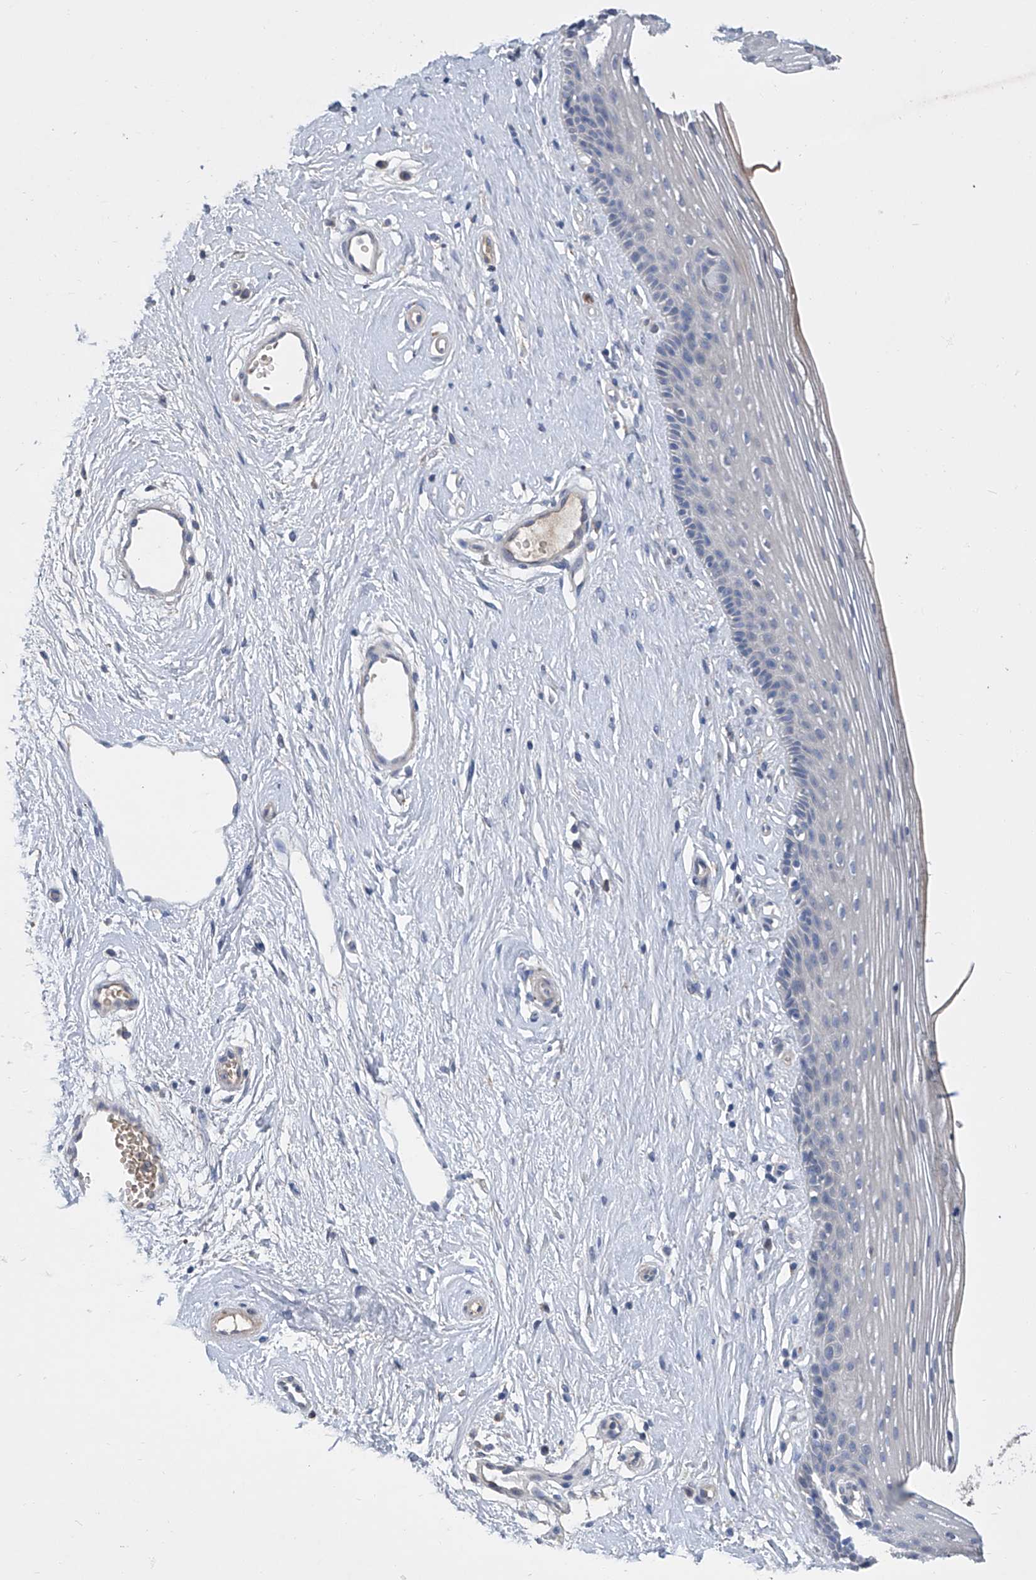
{"staining": {"intensity": "negative", "quantity": "none", "location": "none"}, "tissue": "vagina", "cell_type": "Squamous epithelial cells", "image_type": "normal", "snomed": [{"axis": "morphology", "description": "Normal tissue, NOS"}, {"axis": "topography", "description": "Vagina"}], "caption": "A high-resolution histopathology image shows IHC staining of unremarkable vagina, which displays no significant staining in squamous epithelial cells.", "gene": "GPT", "patient": {"sex": "female", "age": 46}}